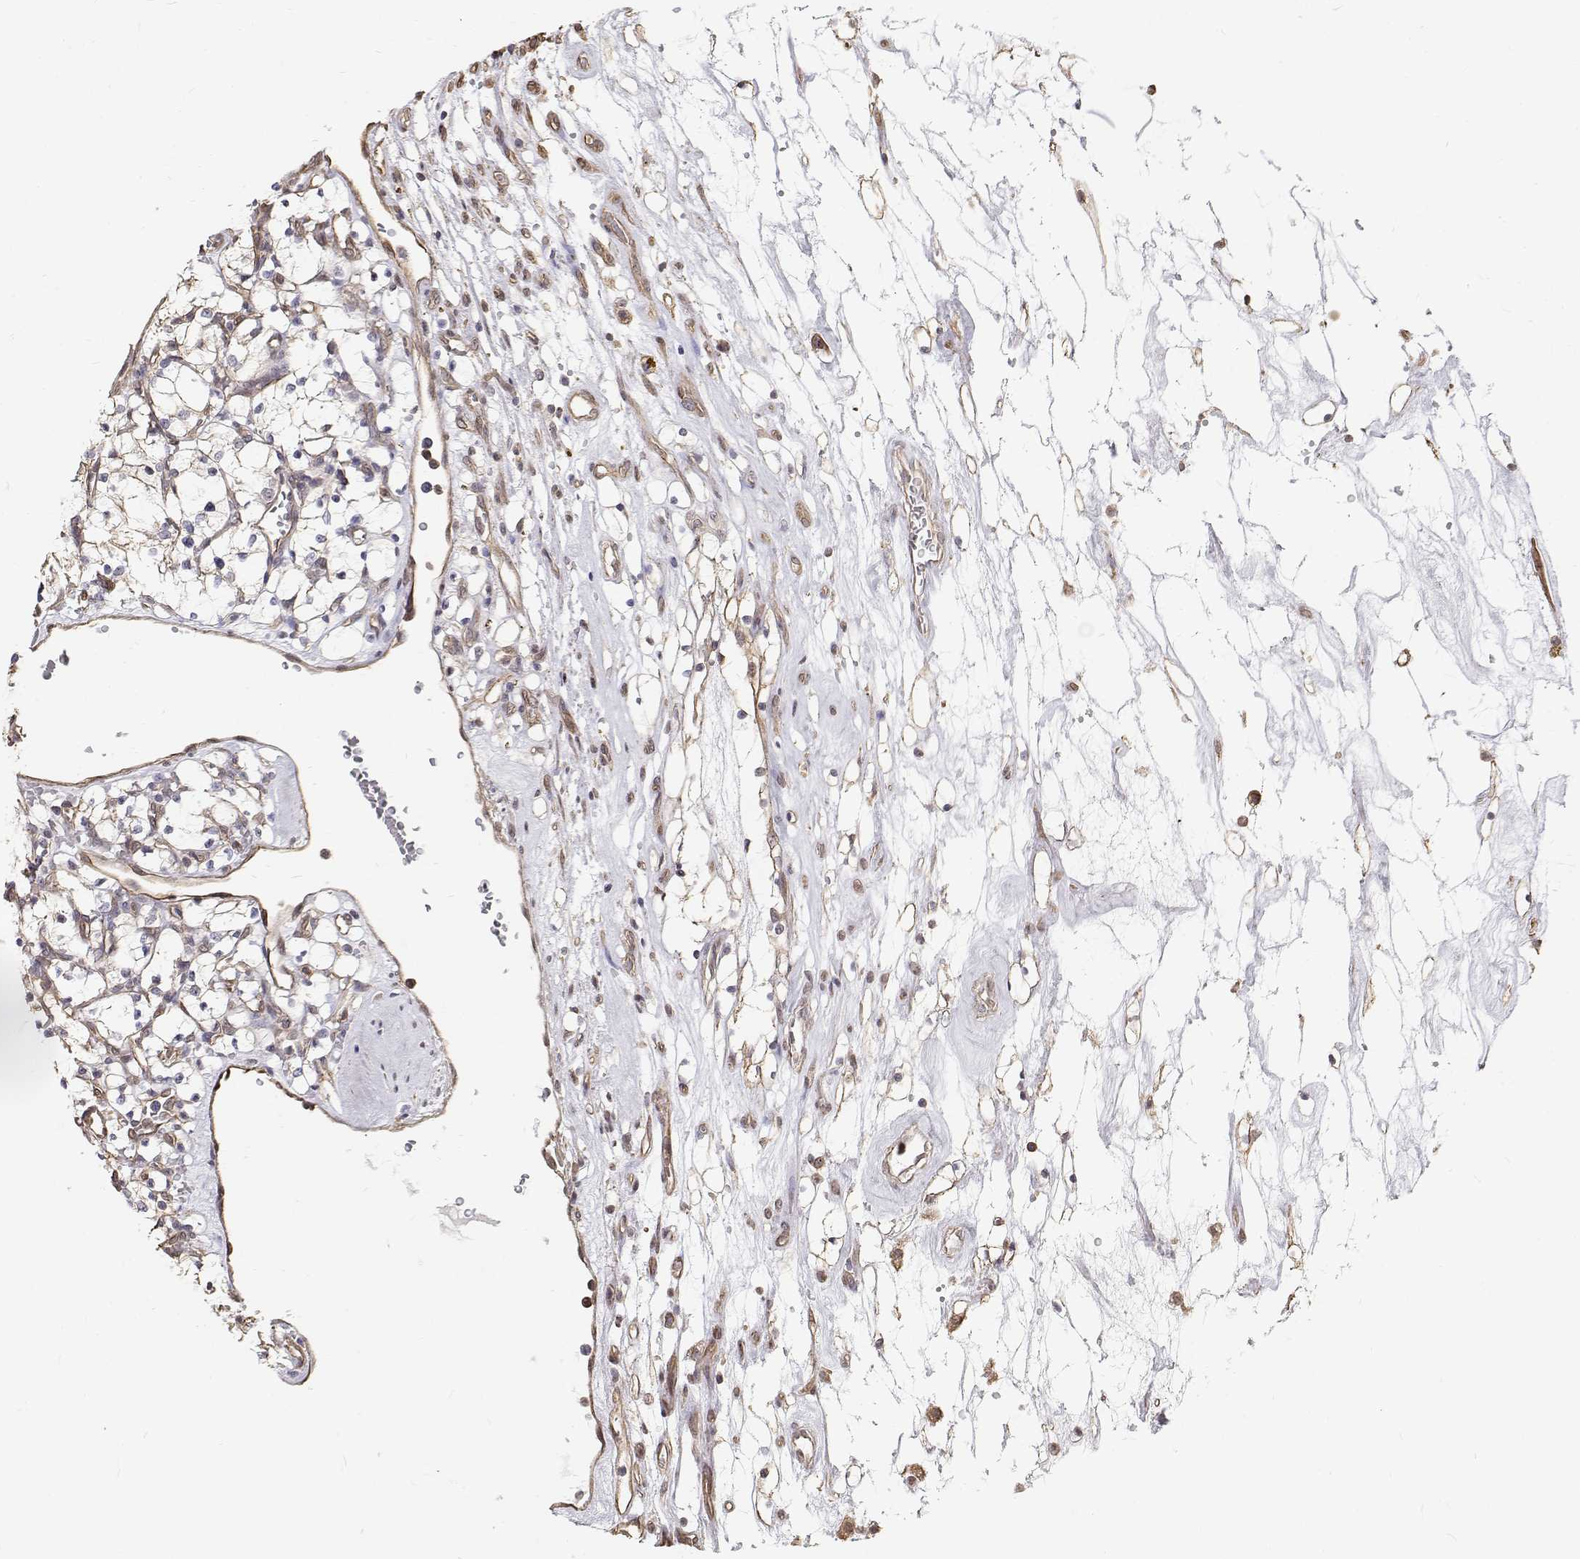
{"staining": {"intensity": "negative", "quantity": "none", "location": "none"}, "tissue": "renal cancer", "cell_type": "Tumor cells", "image_type": "cancer", "snomed": [{"axis": "morphology", "description": "Adenocarcinoma, NOS"}, {"axis": "topography", "description": "Kidney"}], "caption": "An IHC photomicrograph of renal adenocarcinoma is shown. There is no staining in tumor cells of renal adenocarcinoma. The staining was performed using DAB to visualize the protein expression in brown, while the nuclei were stained in blue with hematoxylin (Magnification: 20x).", "gene": "GSDMA", "patient": {"sex": "female", "age": 69}}